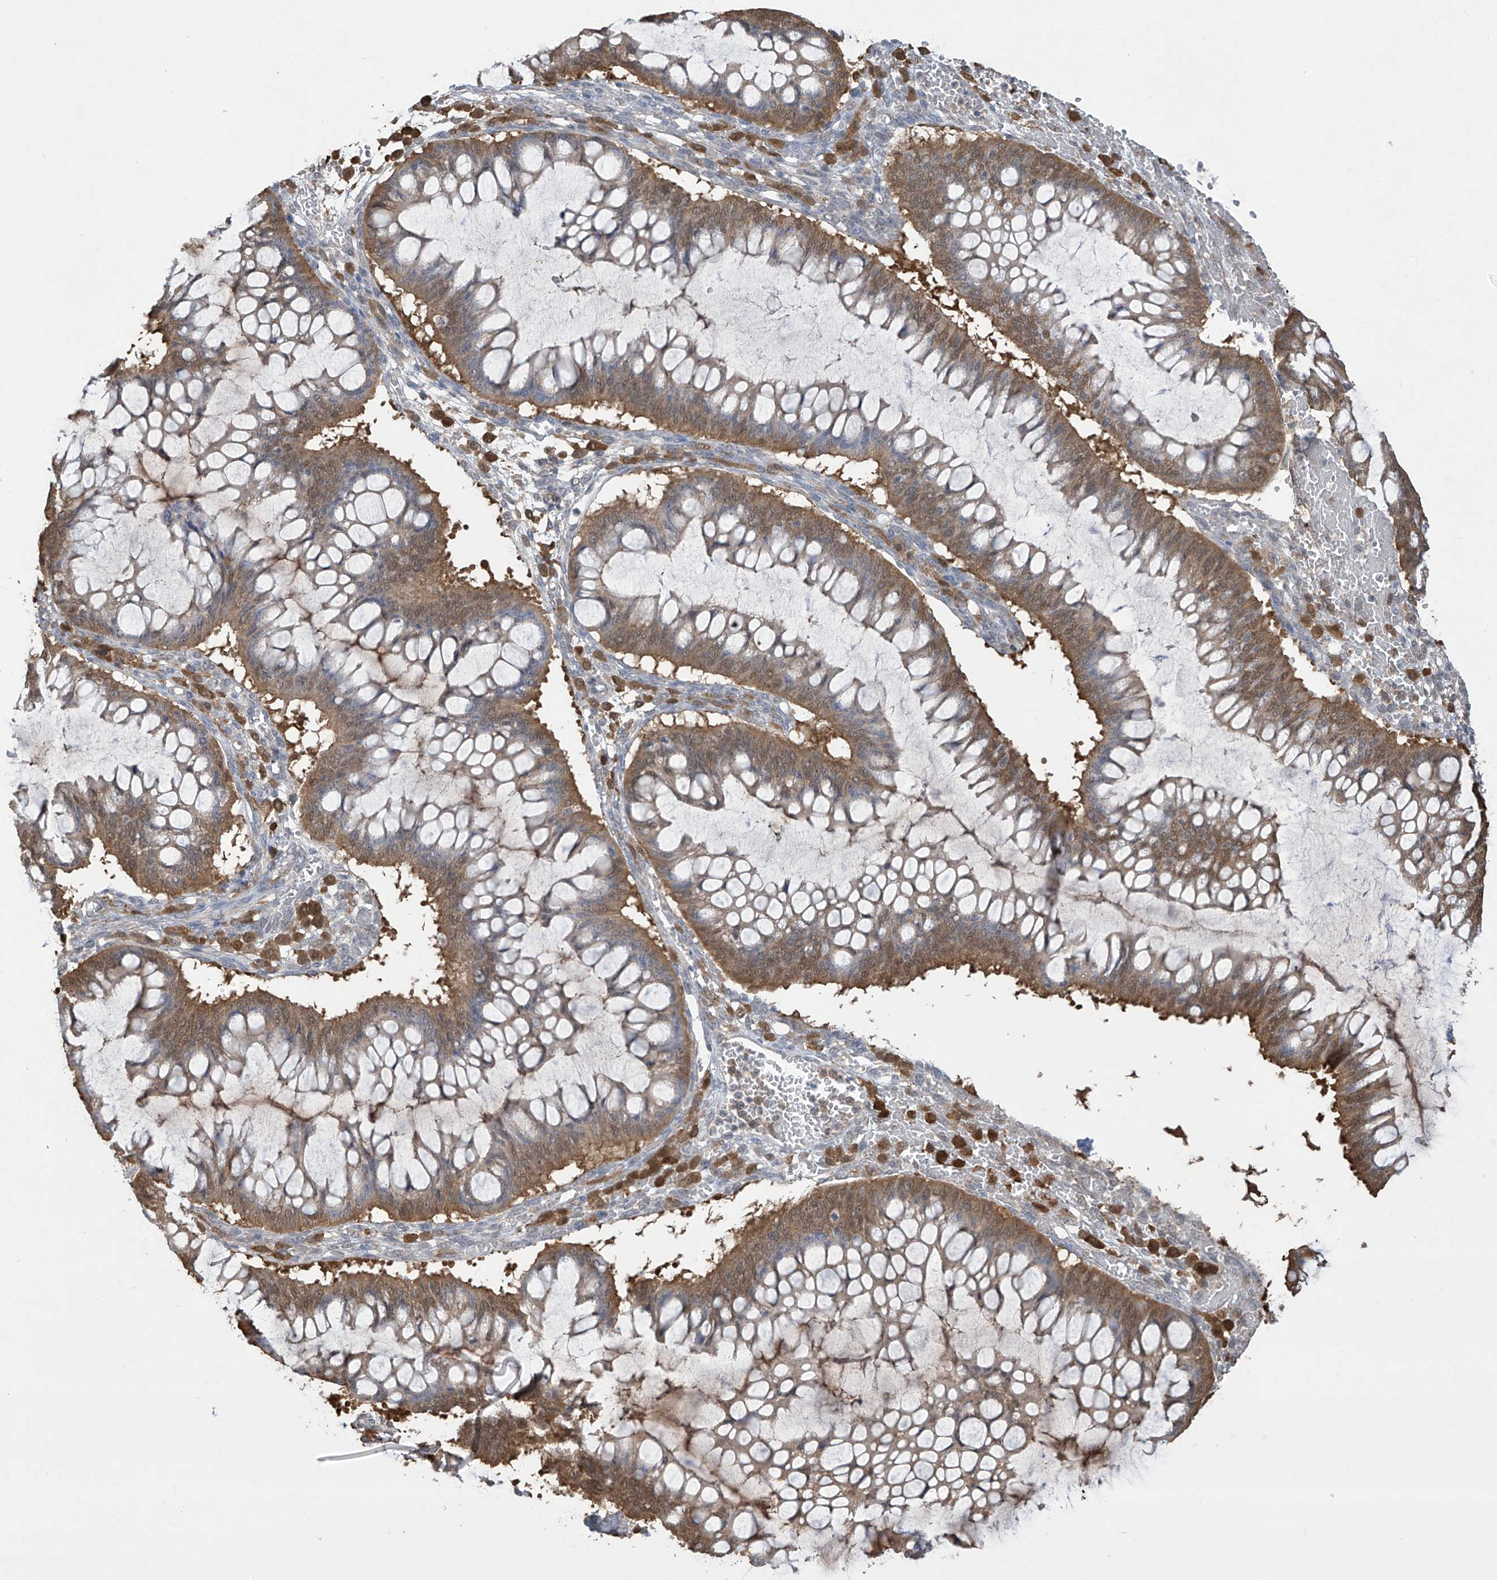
{"staining": {"intensity": "moderate", "quantity": ">75%", "location": "cytoplasmic/membranous,nuclear"}, "tissue": "ovarian cancer", "cell_type": "Tumor cells", "image_type": "cancer", "snomed": [{"axis": "morphology", "description": "Cystadenocarcinoma, mucinous, NOS"}, {"axis": "topography", "description": "Ovary"}], "caption": "Immunohistochemical staining of human ovarian cancer (mucinous cystadenocarcinoma) reveals moderate cytoplasmic/membranous and nuclear protein staining in approximately >75% of tumor cells.", "gene": "IDH1", "patient": {"sex": "female", "age": 73}}